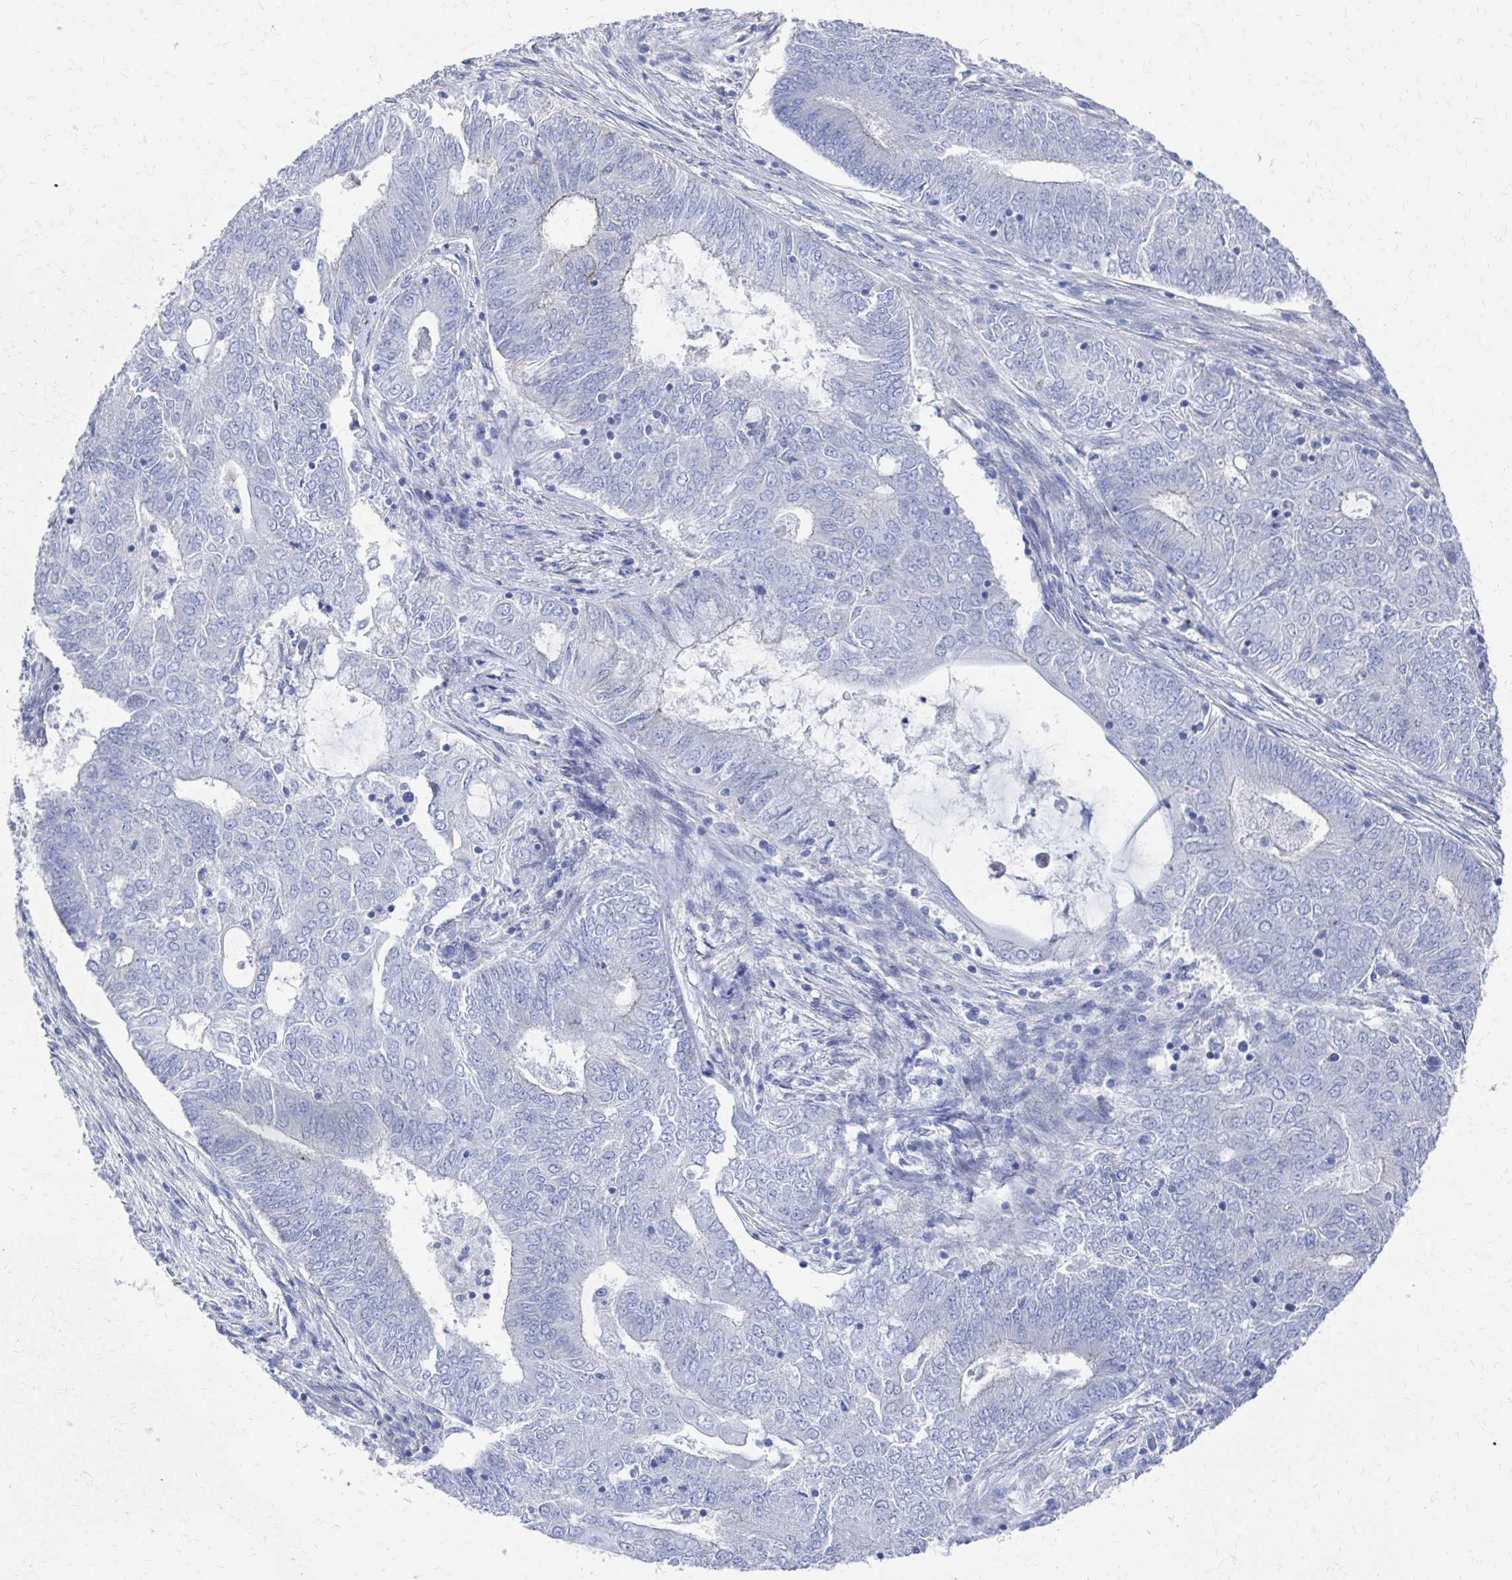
{"staining": {"intensity": "negative", "quantity": "none", "location": "none"}, "tissue": "endometrial cancer", "cell_type": "Tumor cells", "image_type": "cancer", "snomed": [{"axis": "morphology", "description": "Adenocarcinoma, NOS"}, {"axis": "topography", "description": "Endometrium"}], "caption": "Endometrial cancer stained for a protein using immunohistochemistry displays no positivity tumor cells.", "gene": "PLEKHG7", "patient": {"sex": "female", "age": 62}}